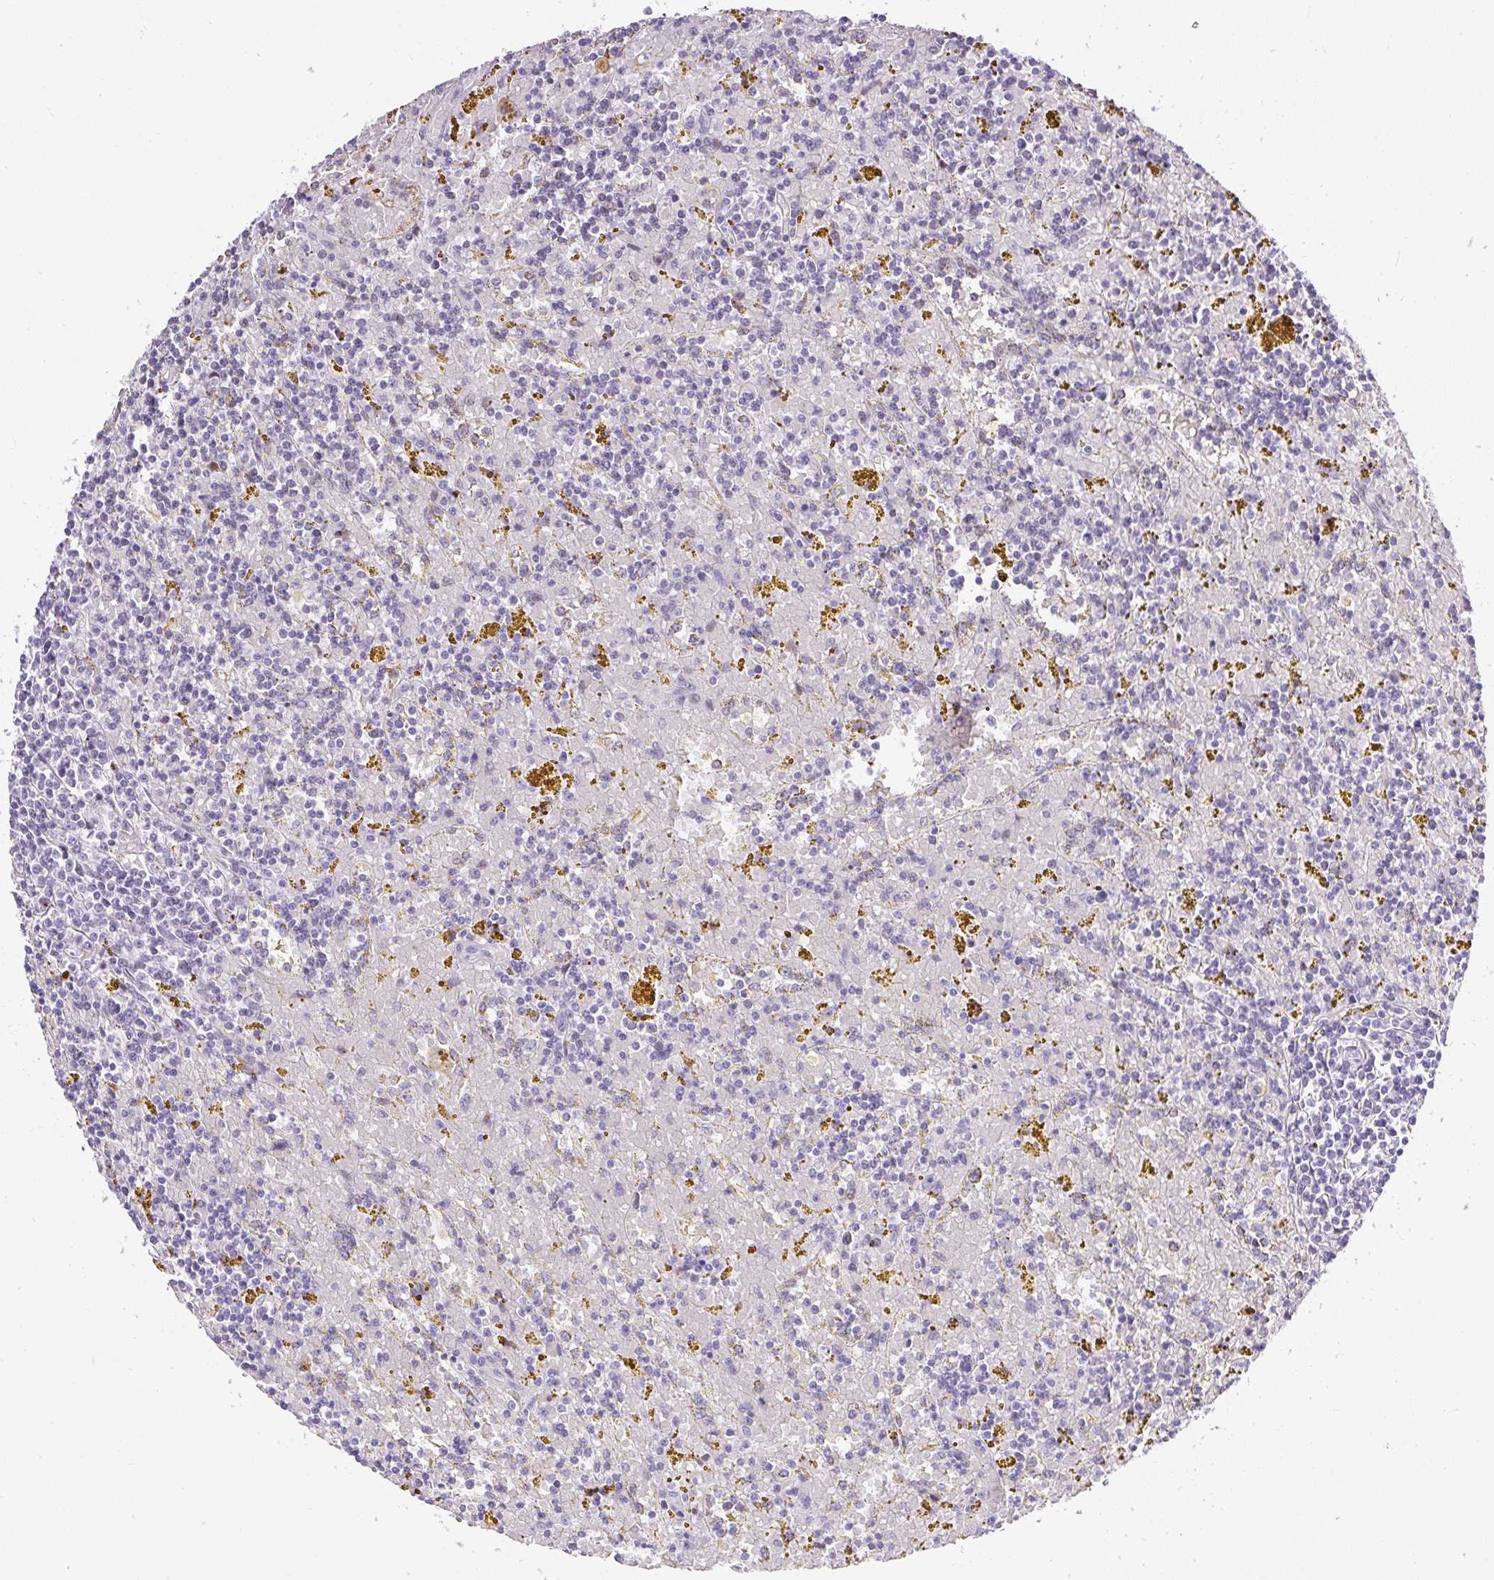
{"staining": {"intensity": "negative", "quantity": "none", "location": "none"}, "tissue": "lymphoma", "cell_type": "Tumor cells", "image_type": "cancer", "snomed": [{"axis": "morphology", "description": "Malignant lymphoma, non-Hodgkin's type, Low grade"}, {"axis": "topography", "description": "Spleen"}, {"axis": "topography", "description": "Lymph node"}], "caption": "Immunohistochemical staining of lymphoma exhibits no significant expression in tumor cells. (Brightfield microscopy of DAB IHC at high magnification).", "gene": "WNT10B", "patient": {"sex": "female", "age": 66}}